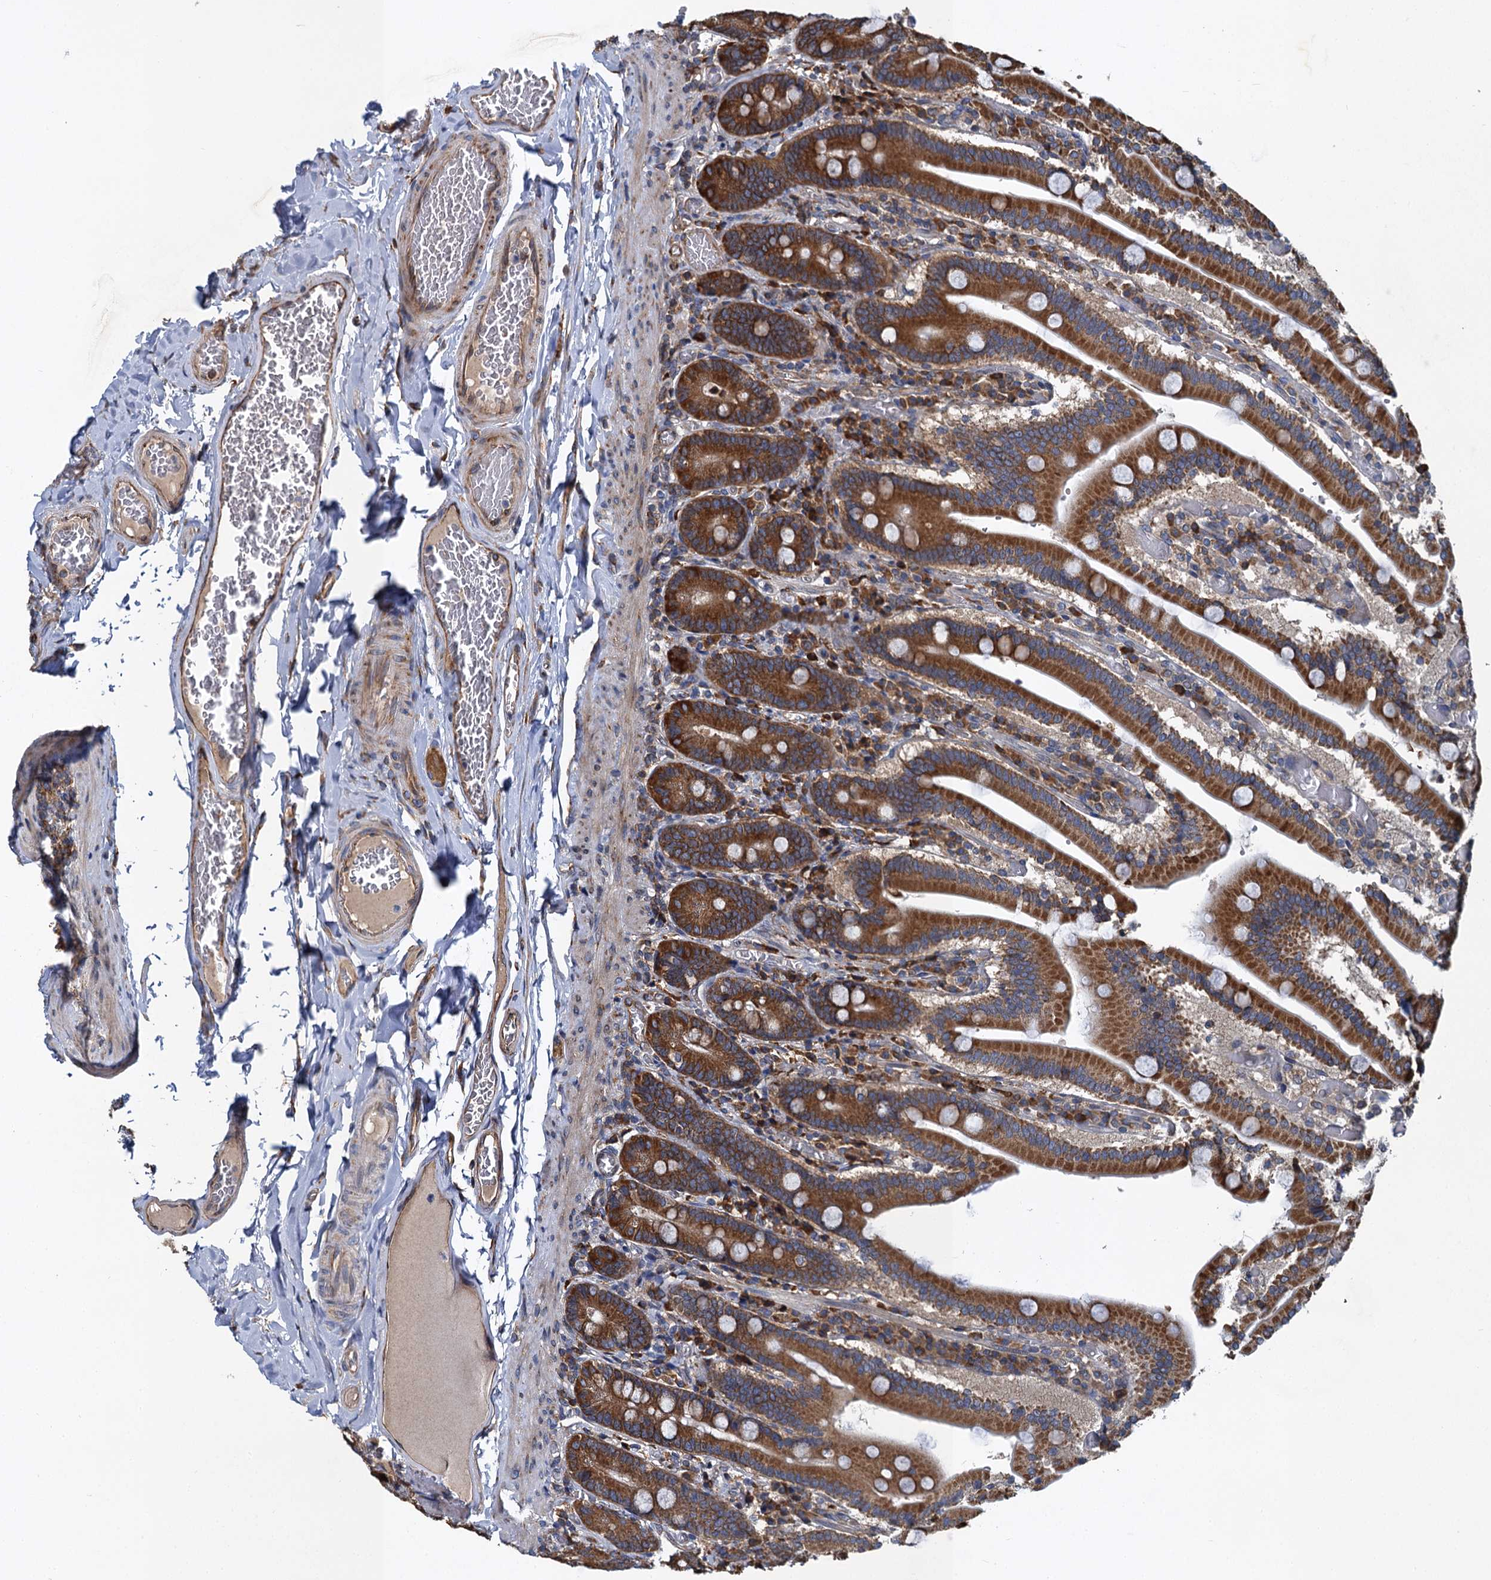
{"staining": {"intensity": "strong", "quantity": ">75%", "location": "cytoplasmic/membranous"}, "tissue": "duodenum", "cell_type": "Glandular cells", "image_type": "normal", "snomed": [{"axis": "morphology", "description": "Normal tissue, NOS"}, {"axis": "topography", "description": "Duodenum"}], "caption": "An immunohistochemistry (IHC) histopathology image of normal tissue is shown. Protein staining in brown shows strong cytoplasmic/membranous positivity in duodenum within glandular cells.", "gene": "LINS1", "patient": {"sex": "female", "age": 62}}